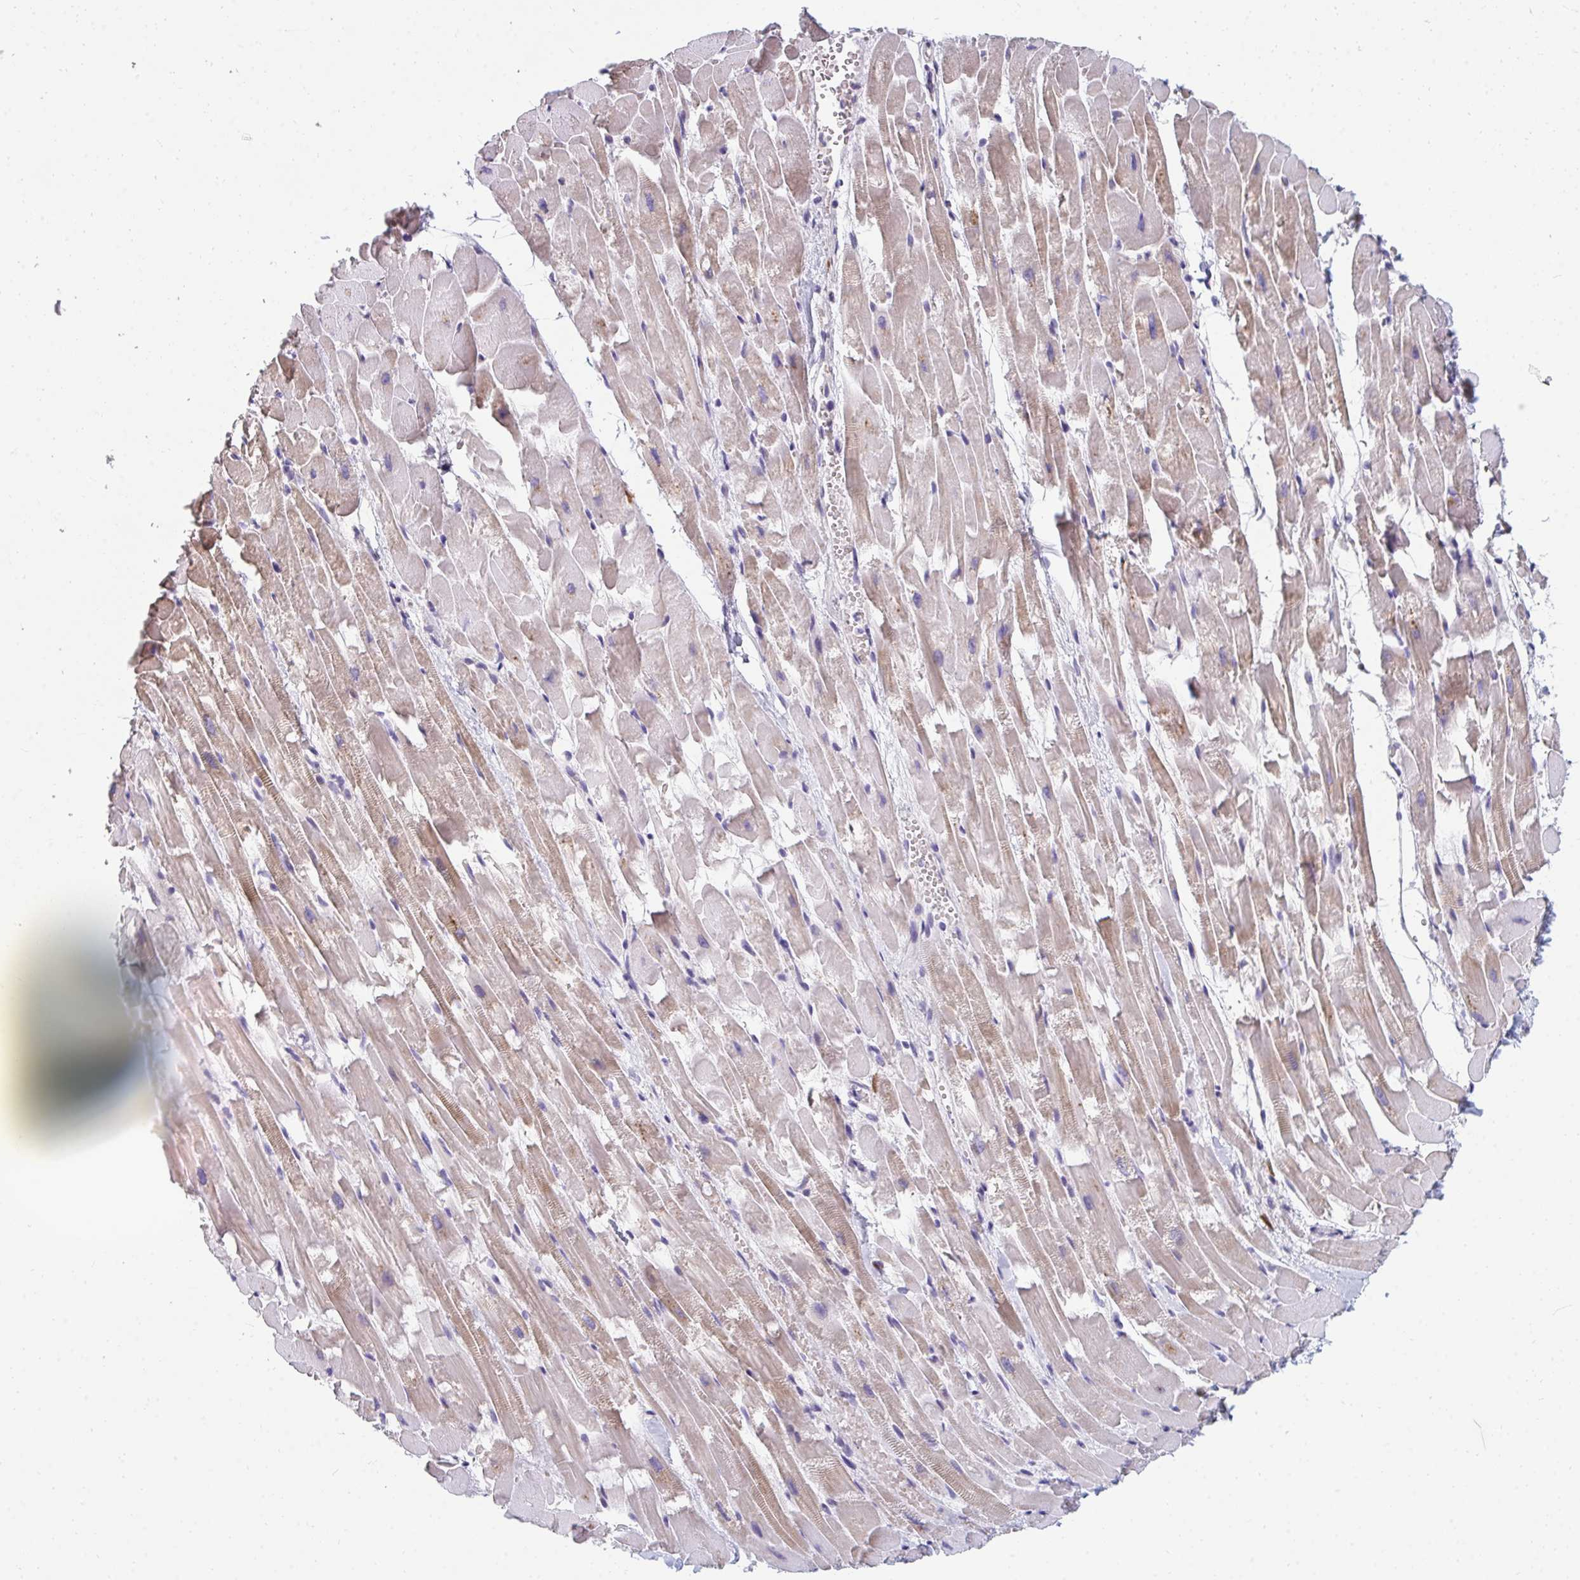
{"staining": {"intensity": "moderate", "quantity": "25%-75%", "location": "cytoplasmic/membranous"}, "tissue": "heart muscle", "cell_type": "Cardiomyocytes", "image_type": "normal", "snomed": [{"axis": "morphology", "description": "Normal tissue, NOS"}, {"axis": "topography", "description": "Heart"}], "caption": "Immunohistochemical staining of benign human heart muscle demonstrates moderate cytoplasmic/membranous protein staining in about 25%-75% of cardiomyocytes.", "gene": "EIF1AD", "patient": {"sex": "male", "age": 37}}